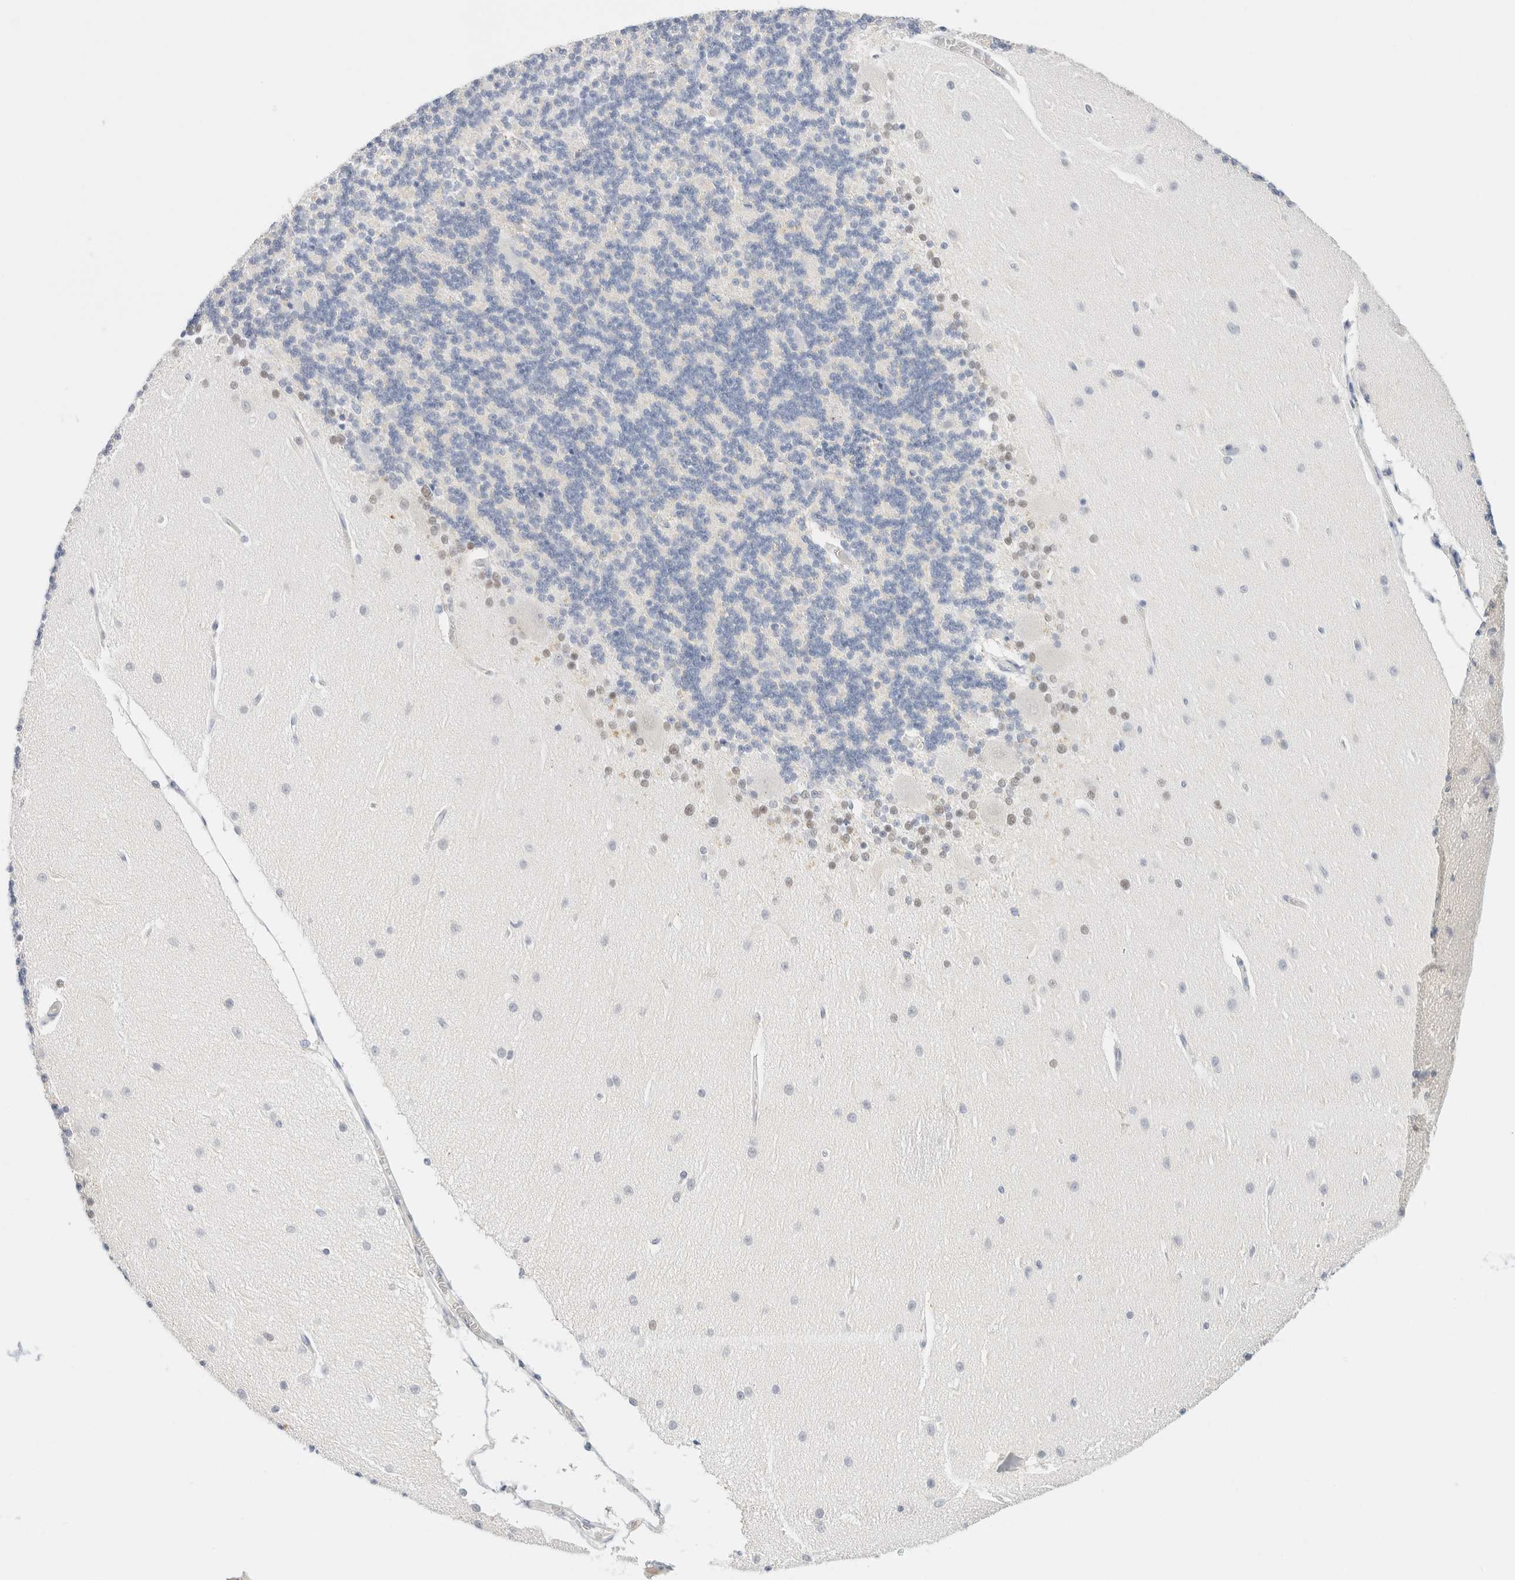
{"staining": {"intensity": "negative", "quantity": "none", "location": "none"}, "tissue": "cerebellum", "cell_type": "Cells in granular layer", "image_type": "normal", "snomed": [{"axis": "morphology", "description": "Normal tissue, NOS"}, {"axis": "topography", "description": "Cerebellum"}], "caption": "The histopathology image demonstrates no significant expression in cells in granular layer of cerebellum. (Immunohistochemistry, brightfield microscopy, high magnification).", "gene": "KRT20", "patient": {"sex": "female", "age": 54}}